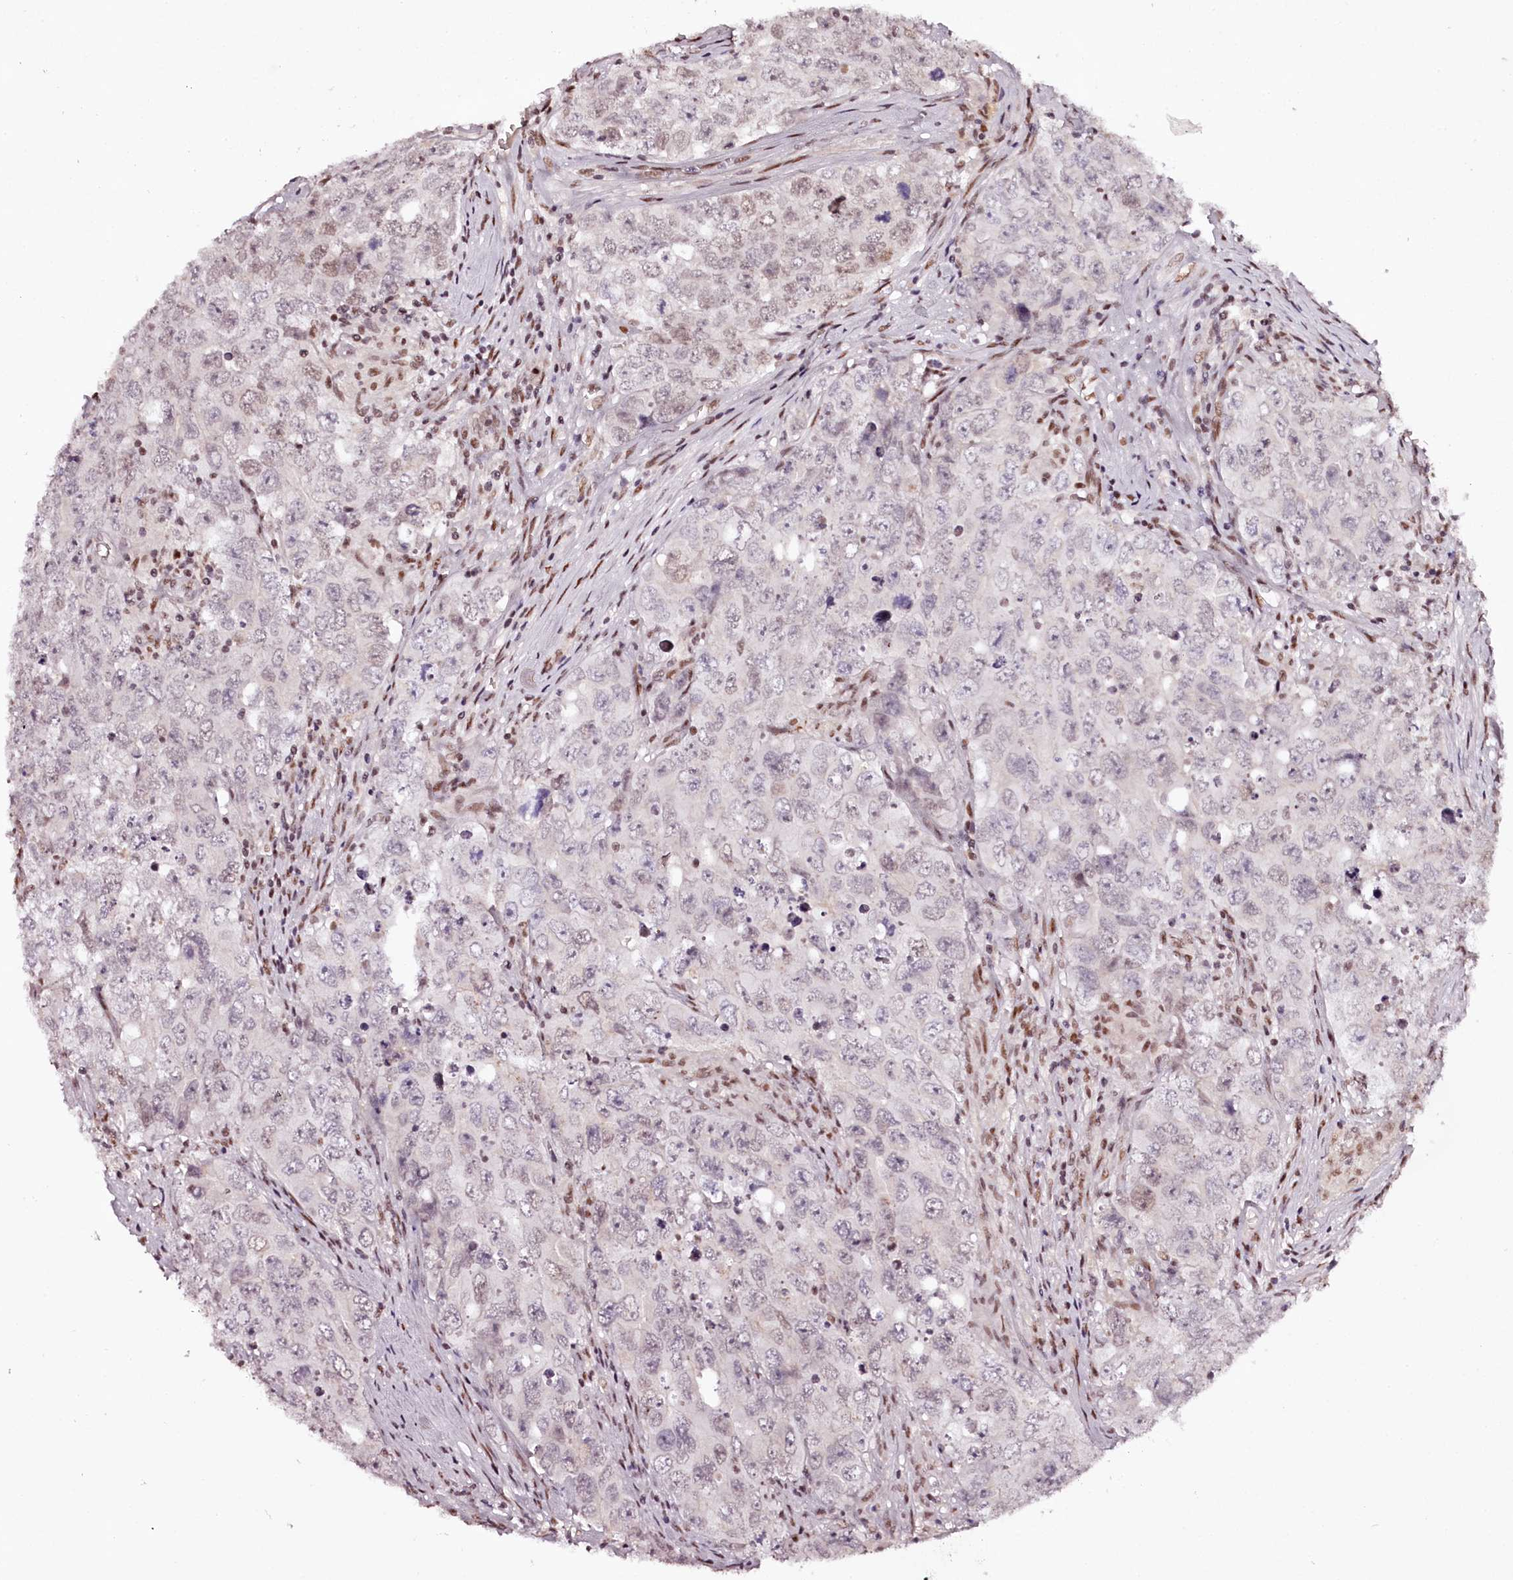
{"staining": {"intensity": "weak", "quantity": "<25%", "location": "nuclear"}, "tissue": "testis cancer", "cell_type": "Tumor cells", "image_type": "cancer", "snomed": [{"axis": "morphology", "description": "Seminoma, NOS"}, {"axis": "morphology", "description": "Carcinoma, Embryonal, NOS"}, {"axis": "topography", "description": "Testis"}], "caption": "This is a photomicrograph of IHC staining of testis seminoma, which shows no expression in tumor cells. (DAB (3,3'-diaminobenzidine) immunohistochemistry (IHC) with hematoxylin counter stain).", "gene": "TTC33", "patient": {"sex": "male", "age": 43}}